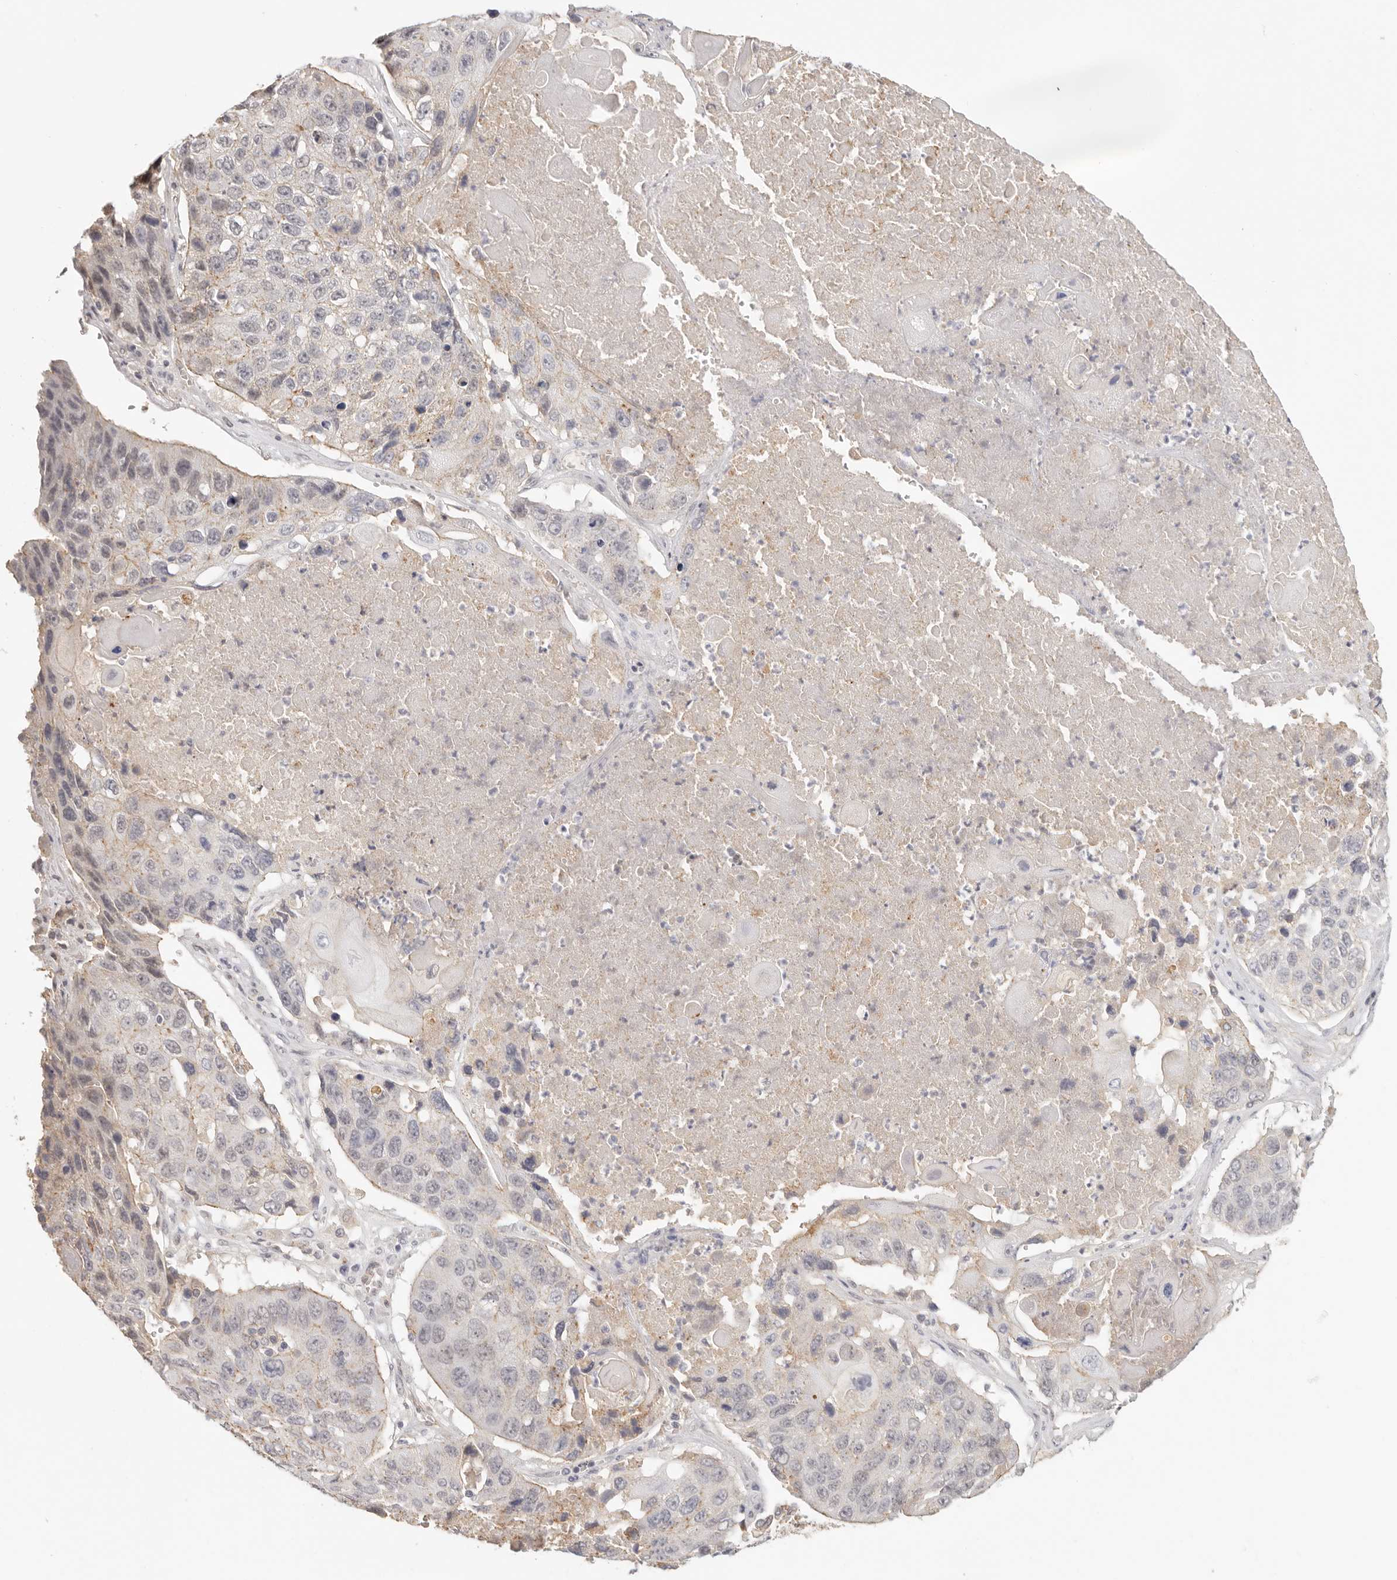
{"staining": {"intensity": "weak", "quantity": "<25%", "location": "cytoplasmic/membranous"}, "tissue": "lung cancer", "cell_type": "Tumor cells", "image_type": "cancer", "snomed": [{"axis": "morphology", "description": "Squamous cell carcinoma, NOS"}, {"axis": "topography", "description": "Lung"}], "caption": "Tumor cells are negative for brown protein staining in lung squamous cell carcinoma.", "gene": "ANXA9", "patient": {"sex": "male", "age": 61}}